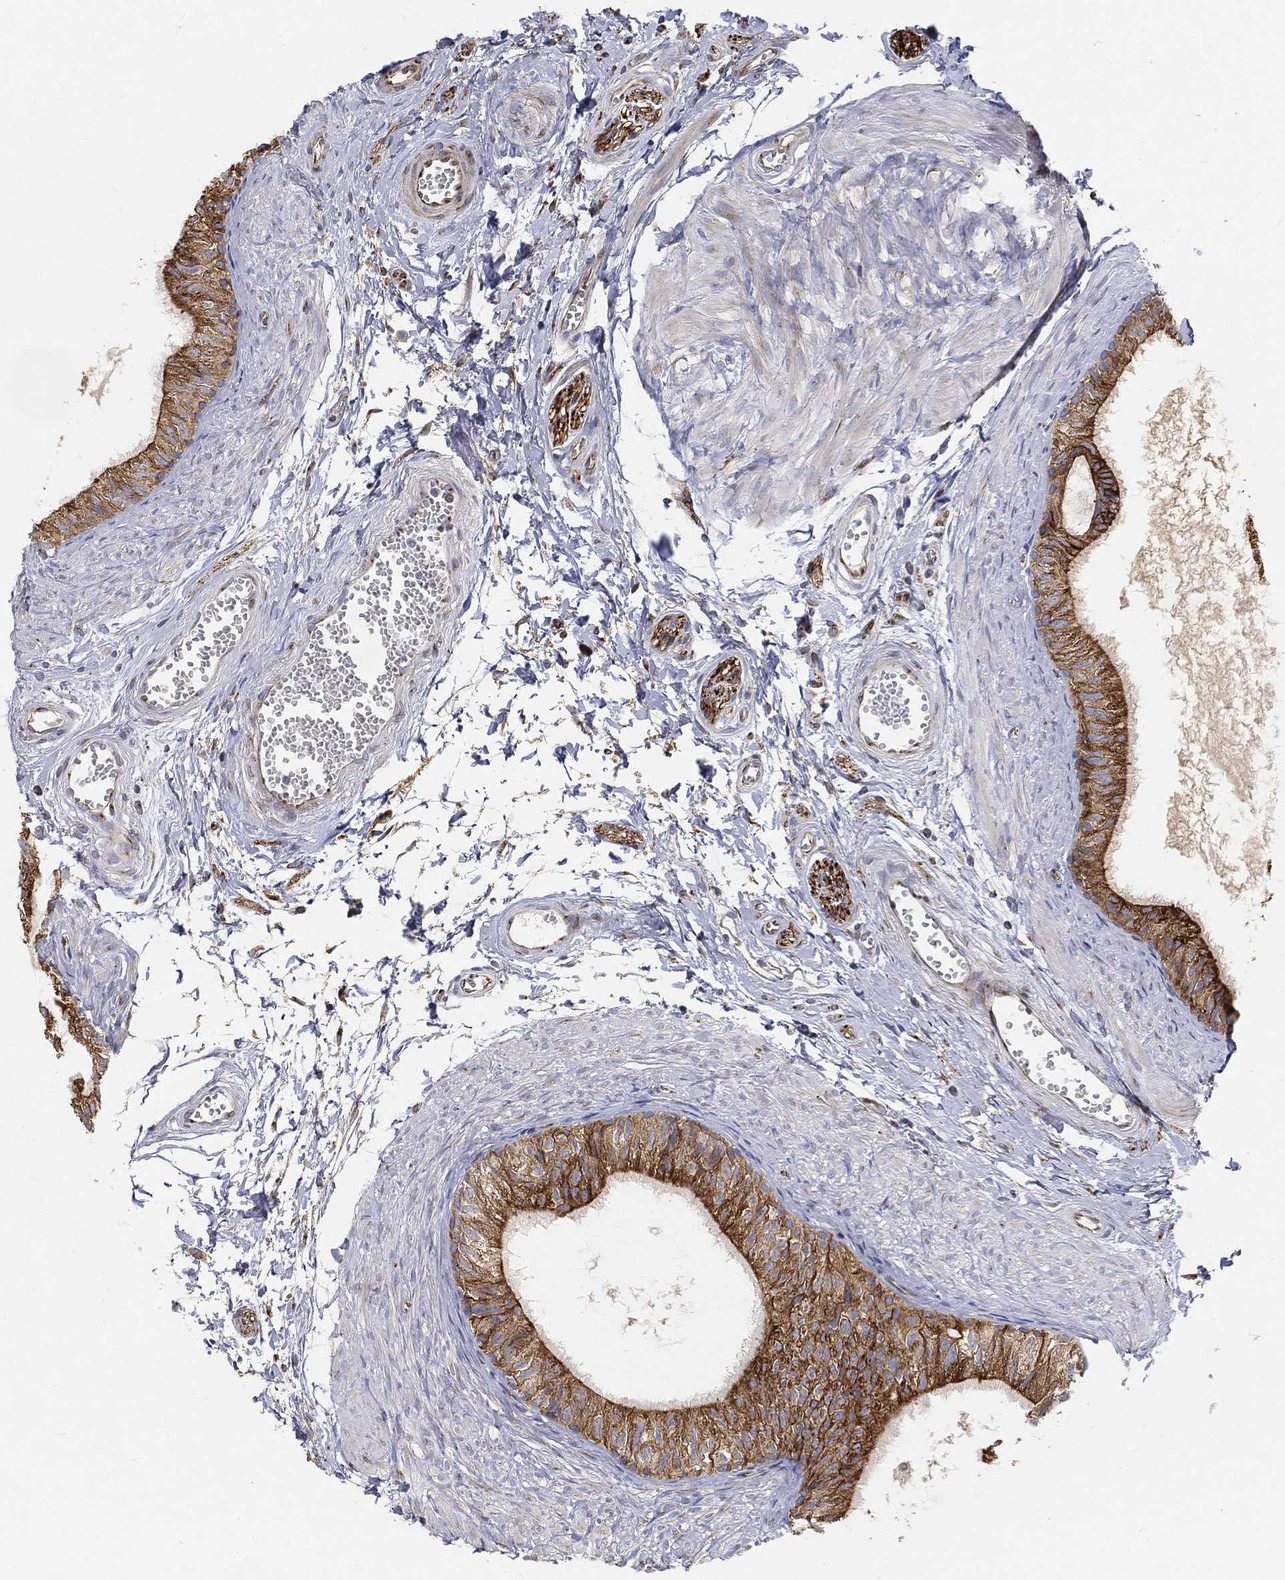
{"staining": {"intensity": "strong", "quantity": ">75%", "location": "cytoplasmic/membranous"}, "tissue": "epididymis", "cell_type": "Glandular cells", "image_type": "normal", "snomed": [{"axis": "morphology", "description": "Normal tissue, NOS"}, {"axis": "topography", "description": "Epididymis"}], "caption": "The micrograph demonstrates staining of normal epididymis, revealing strong cytoplasmic/membranous protein positivity (brown color) within glandular cells. Using DAB (brown) and hematoxylin (blue) stains, captured at high magnification using brightfield microscopy.", "gene": "TMEM25", "patient": {"sex": "male", "age": 22}}